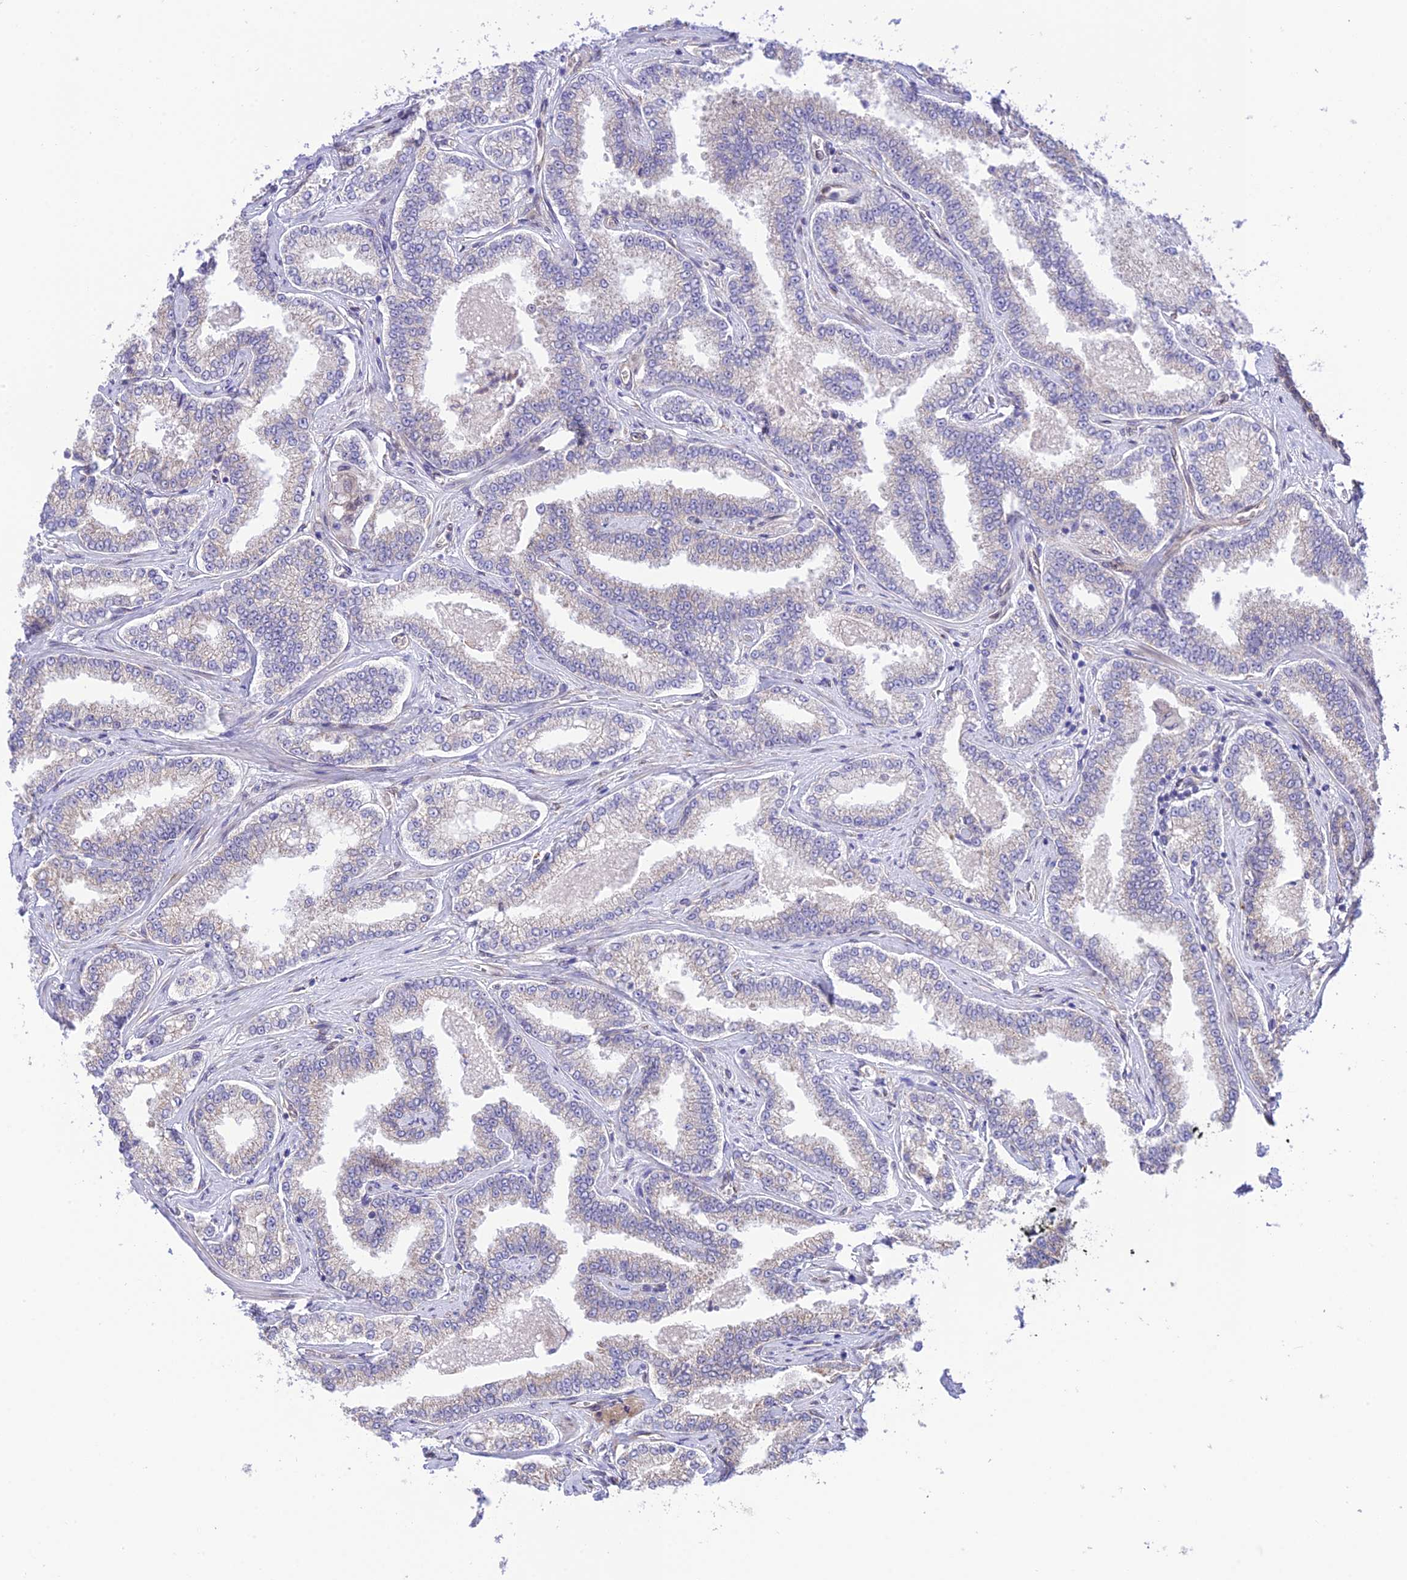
{"staining": {"intensity": "weak", "quantity": "25%-75%", "location": "cytoplasmic/membranous"}, "tissue": "prostate cancer", "cell_type": "Tumor cells", "image_type": "cancer", "snomed": [{"axis": "morphology", "description": "Normal tissue, NOS"}, {"axis": "morphology", "description": "Adenocarcinoma, High grade"}, {"axis": "topography", "description": "Prostate"}], "caption": "Tumor cells reveal weak cytoplasmic/membranous staining in approximately 25%-75% of cells in high-grade adenocarcinoma (prostate).", "gene": "EXOC3L4", "patient": {"sex": "male", "age": 83}}